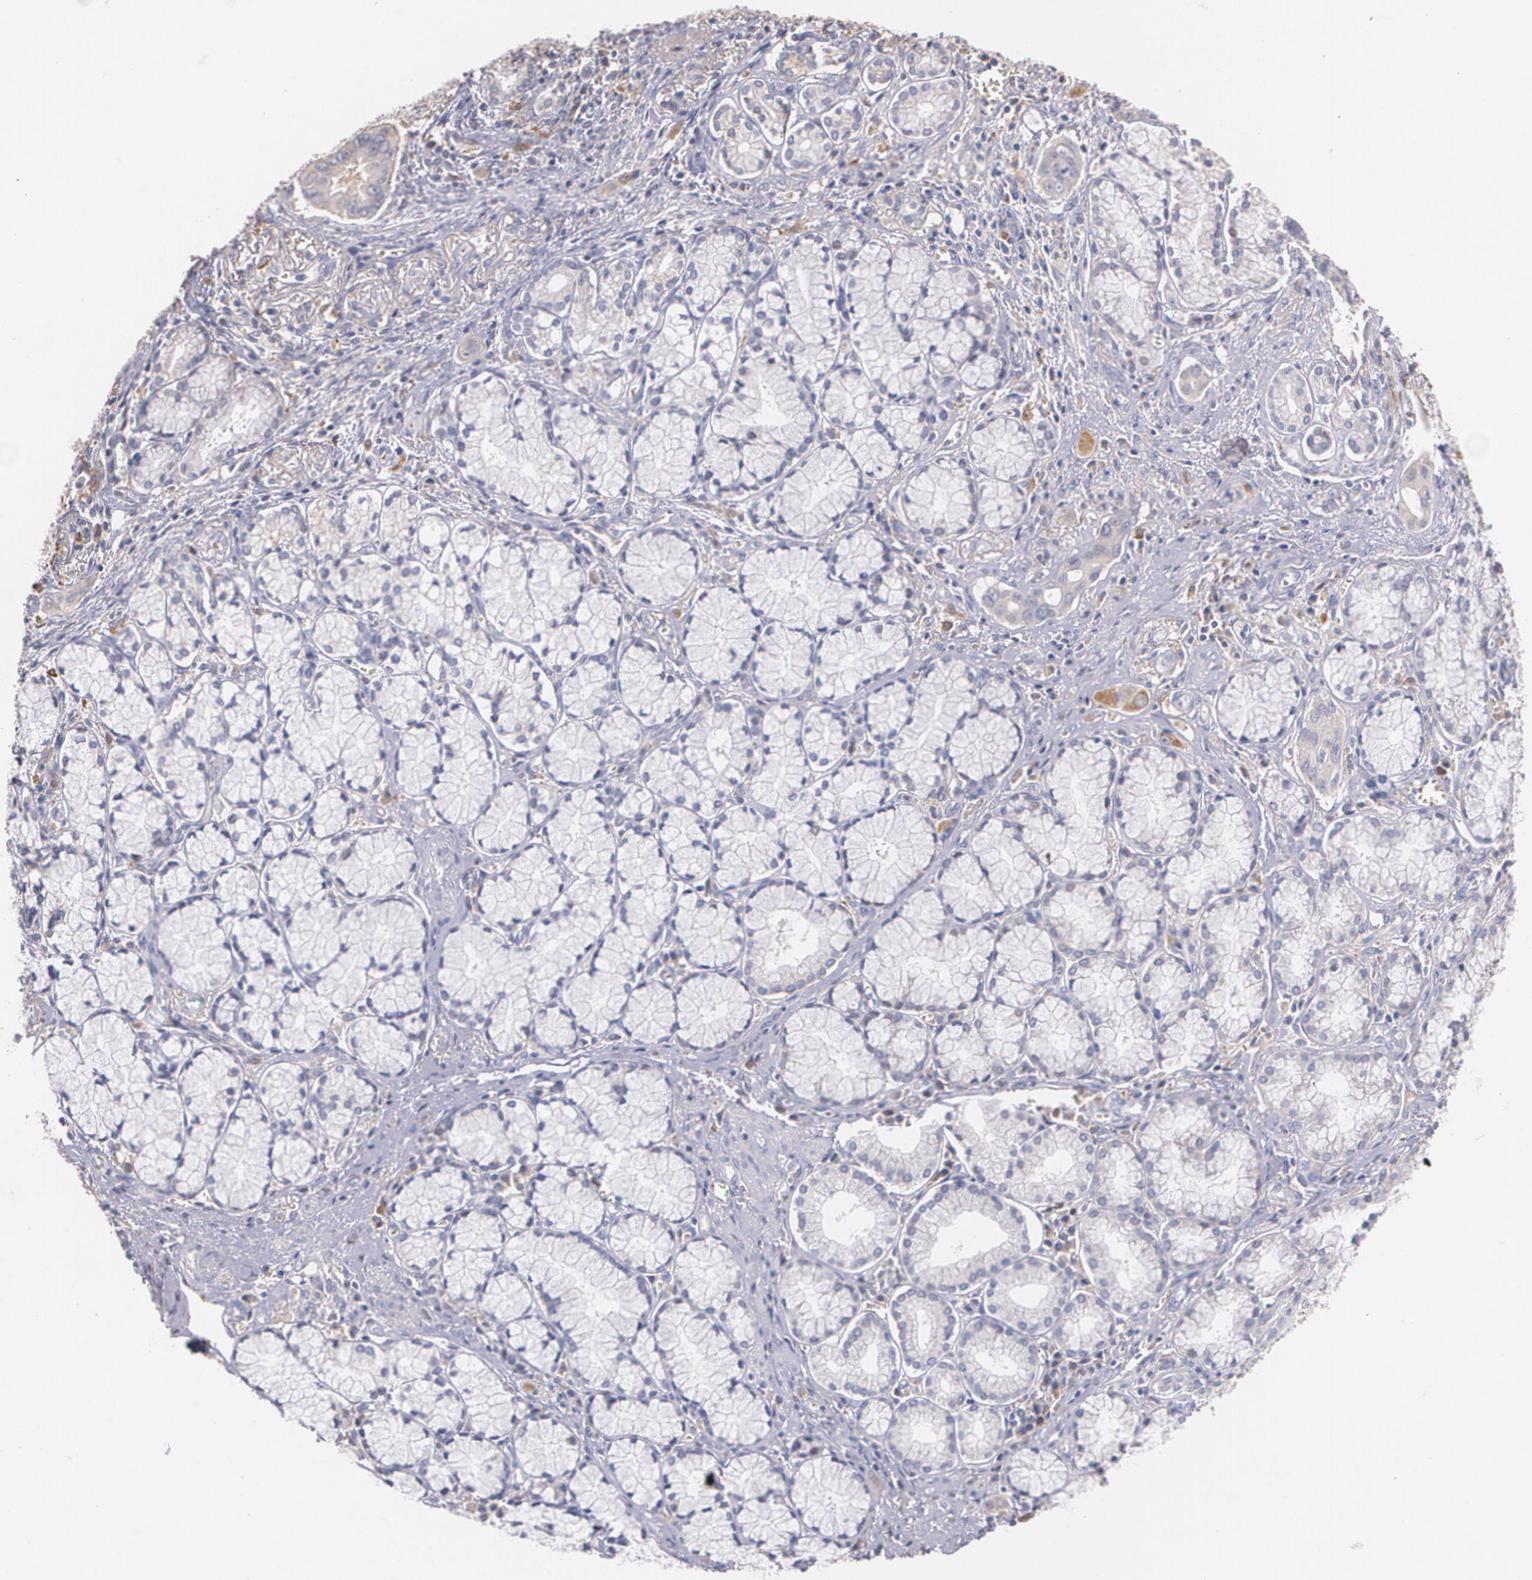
{"staining": {"intensity": "weak", "quantity": "25%-75%", "location": "cytoplasmic/membranous"}, "tissue": "pancreatic cancer", "cell_type": "Tumor cells", "image_type": "cancer", "snomed": [{"axis": "morphology", "description": "Adenocarcinoma, NOS"}, {"axis": "topography", "description": "Pancreas"}], "caption": "Immunohistochemical staining of pancreatic cancer (adenocarcinoma) demonstrates low levels of weak cytoplasmic/membranous protein expression in about 25%-75% of tumor cells.", "gene": "AMBP", "patient": {"sex": "male", "age": 77}}